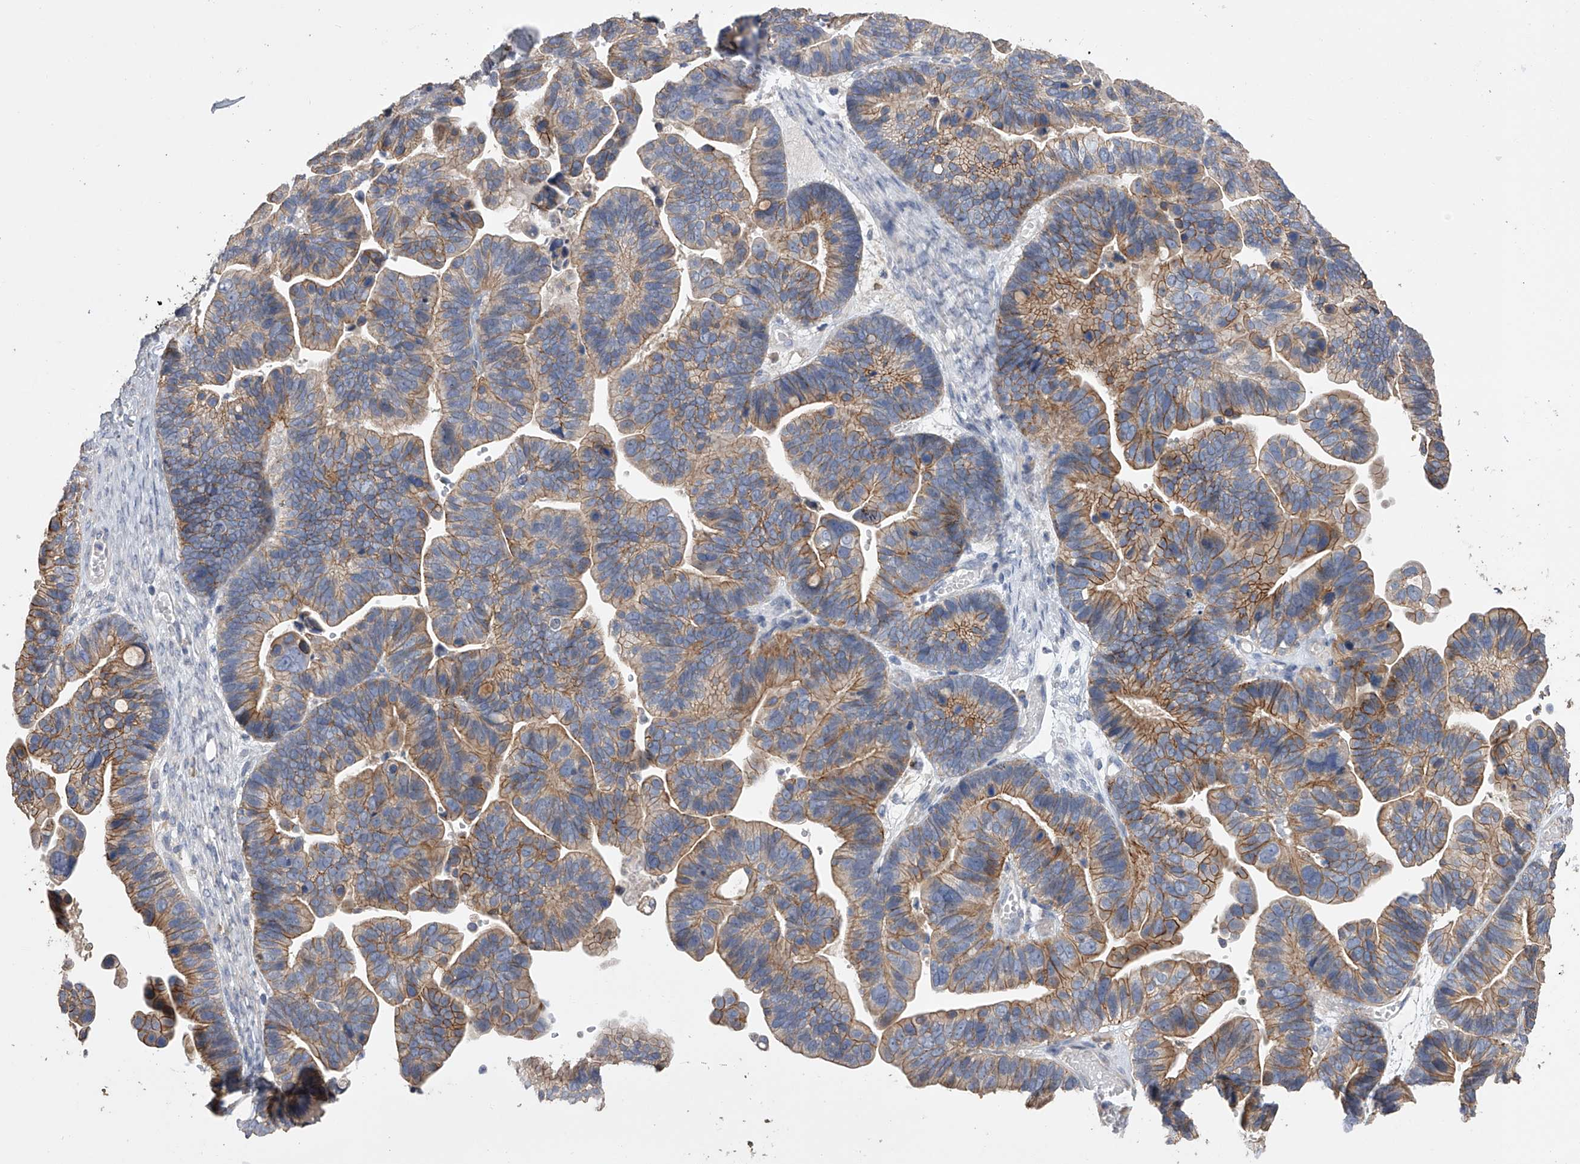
{"staining": {"intensity": "moderate", "quantity": ">75%", "location": "cytoplasmic/membranous"}, "tissue": "ovarian cancer", "cell_type": "Tumor cells", "image_type": "cancer", "snomed": [{"axis": "morphology", "description": "Cystadenocarcinoma, serous, NOS"}, {"axis": "topography", "description": "Ovary"}], "caption": "Ovarian cancer stained with a protein marker exhibits moderate staining in tumor cells.", "gene": "ZNF343", "patient": {"sex": "female", "age": 56}}